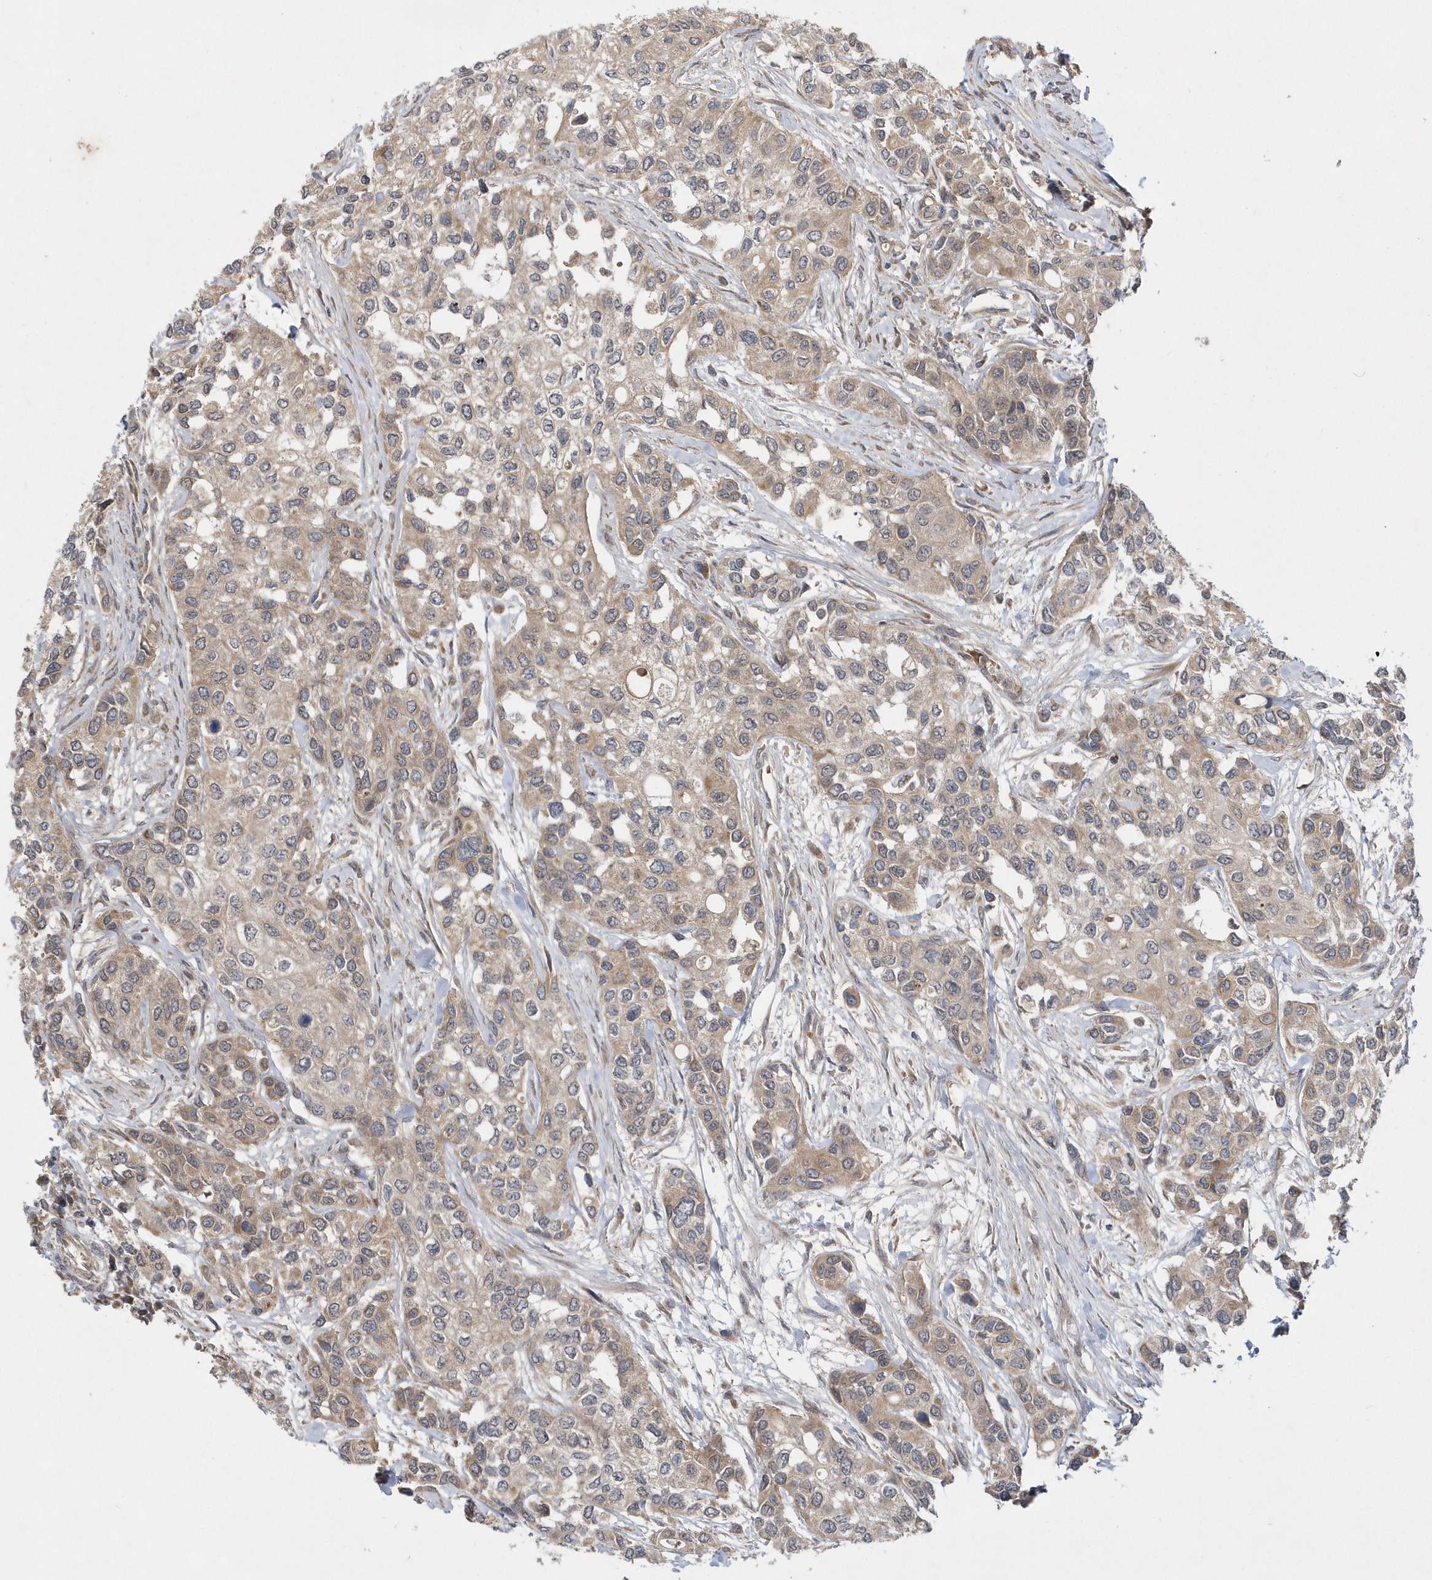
{"staining": {"intensity": "weak", "quantity": ">75%", "location": "cytoplasmic/membranous"}, "tissue": "urothelial cancer", "cell_type": "Tumor cells", "image_type": "cancer", "snomed": [{"axis": "morphology", "description": "Normal tissue, NOS"}, {"axis": "morphology", "description": "Urothelial carcinoma, High grade"}, {"axis": "topography", "description": "Vascular tissue"}, {"axis": "topography", "description": "Urinary bladder"}], "caption": "DAB immunohistochemical staining of human urothelial cancer reveals weak cytoplasmic/membranous protein staining in approximately >75% of tumor cells.", "gene": "HMGCS1", "patient": {"sex": "female", "age": 56}}